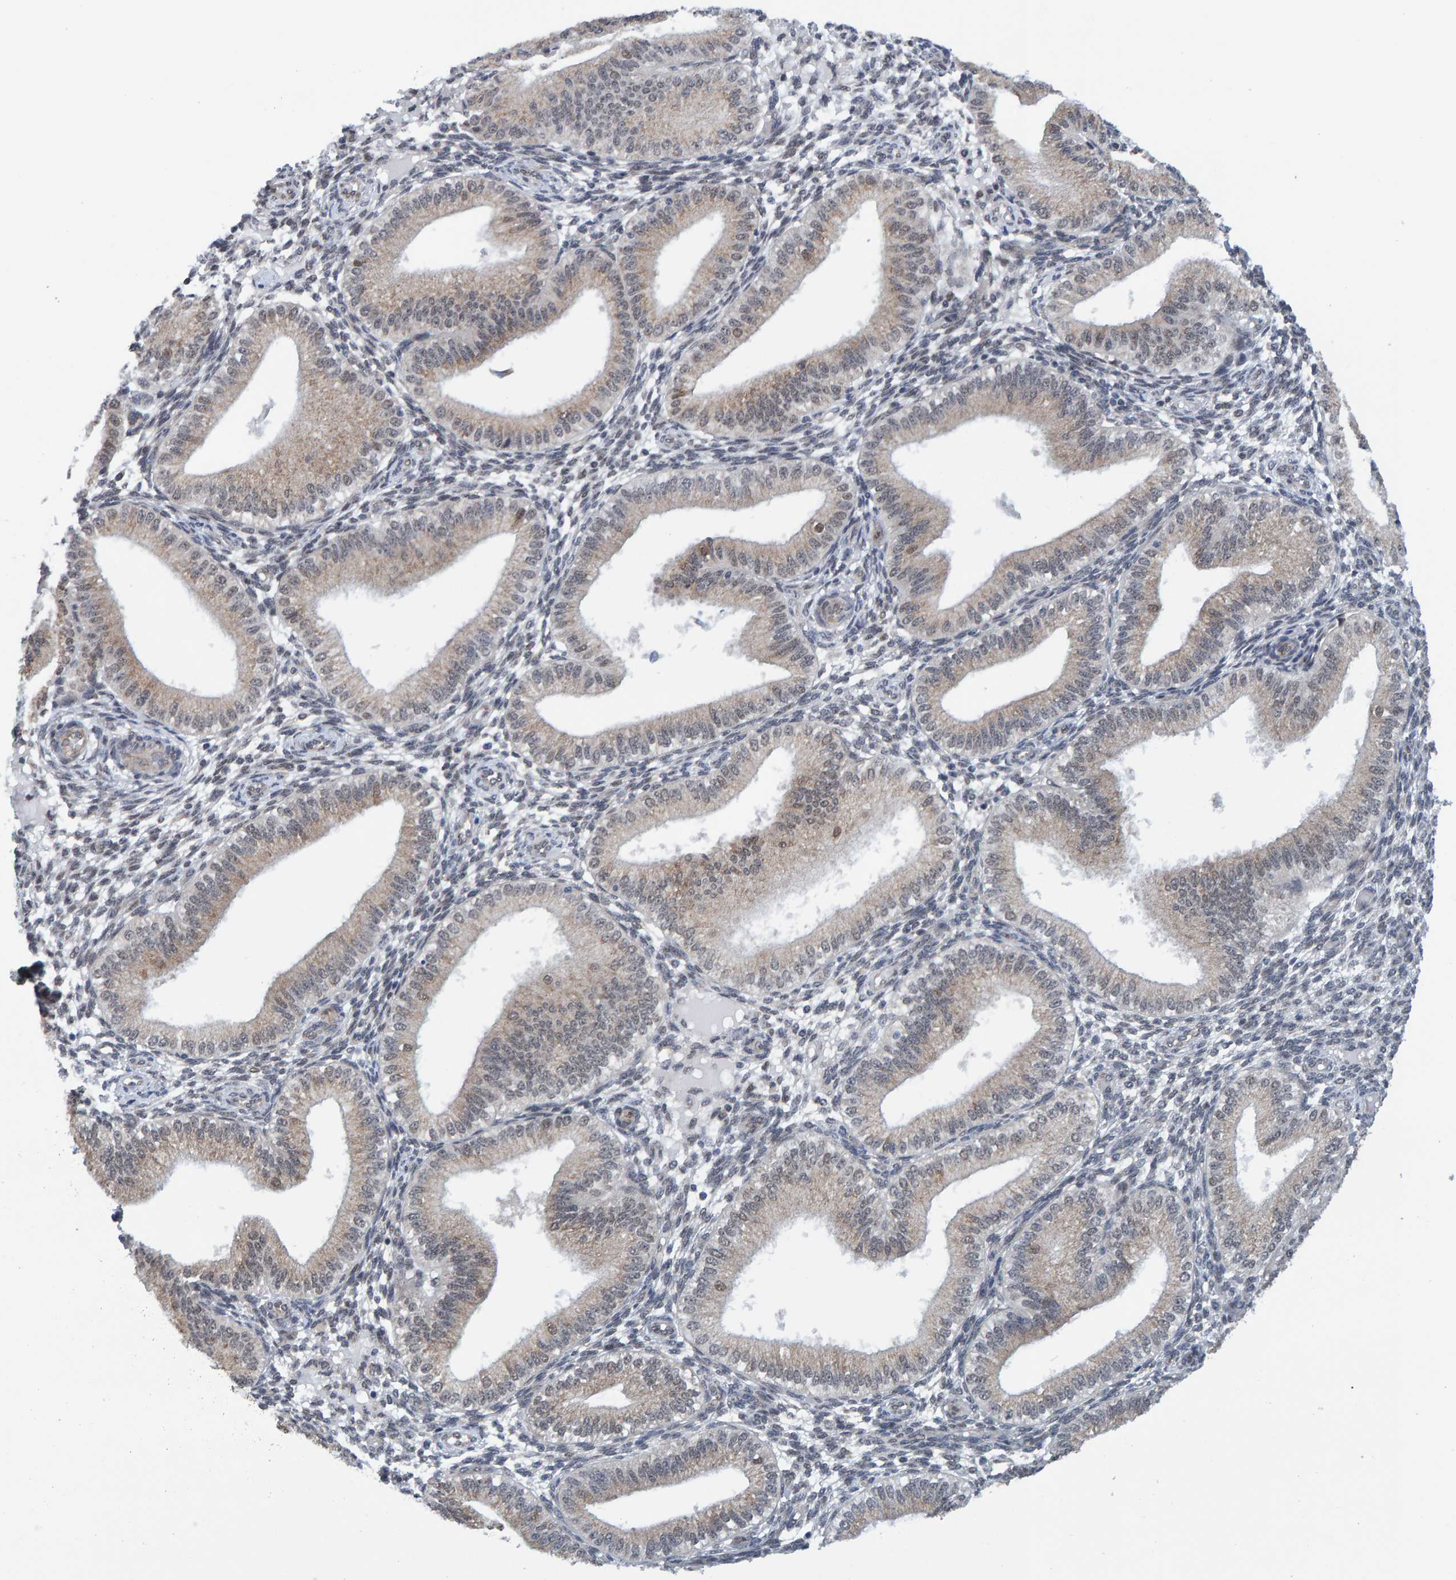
{"staining": {"intensity": "negative", "quantity": "none", "location": "none"}, "tissue": "endometrium", "cell_type": "Cells in endometrial stroma", "image_type": "normal", "snomed": [{"axis": "morphology", "description": "Normal tissue, NOS"}, {"axis": "topography", "description": "Endometrium"}], "caption": "This is a photomicrograph of immunohistochemistry (IHC) staining of benign endometrium, which shows no expression in cells in endometrial stroma. The staining is performed using DAB brown chromogen with nuclei counter-stained in using hematoxylin.", "gene": "SCRN2", "patient": {"sex": "female", "age": 39}}